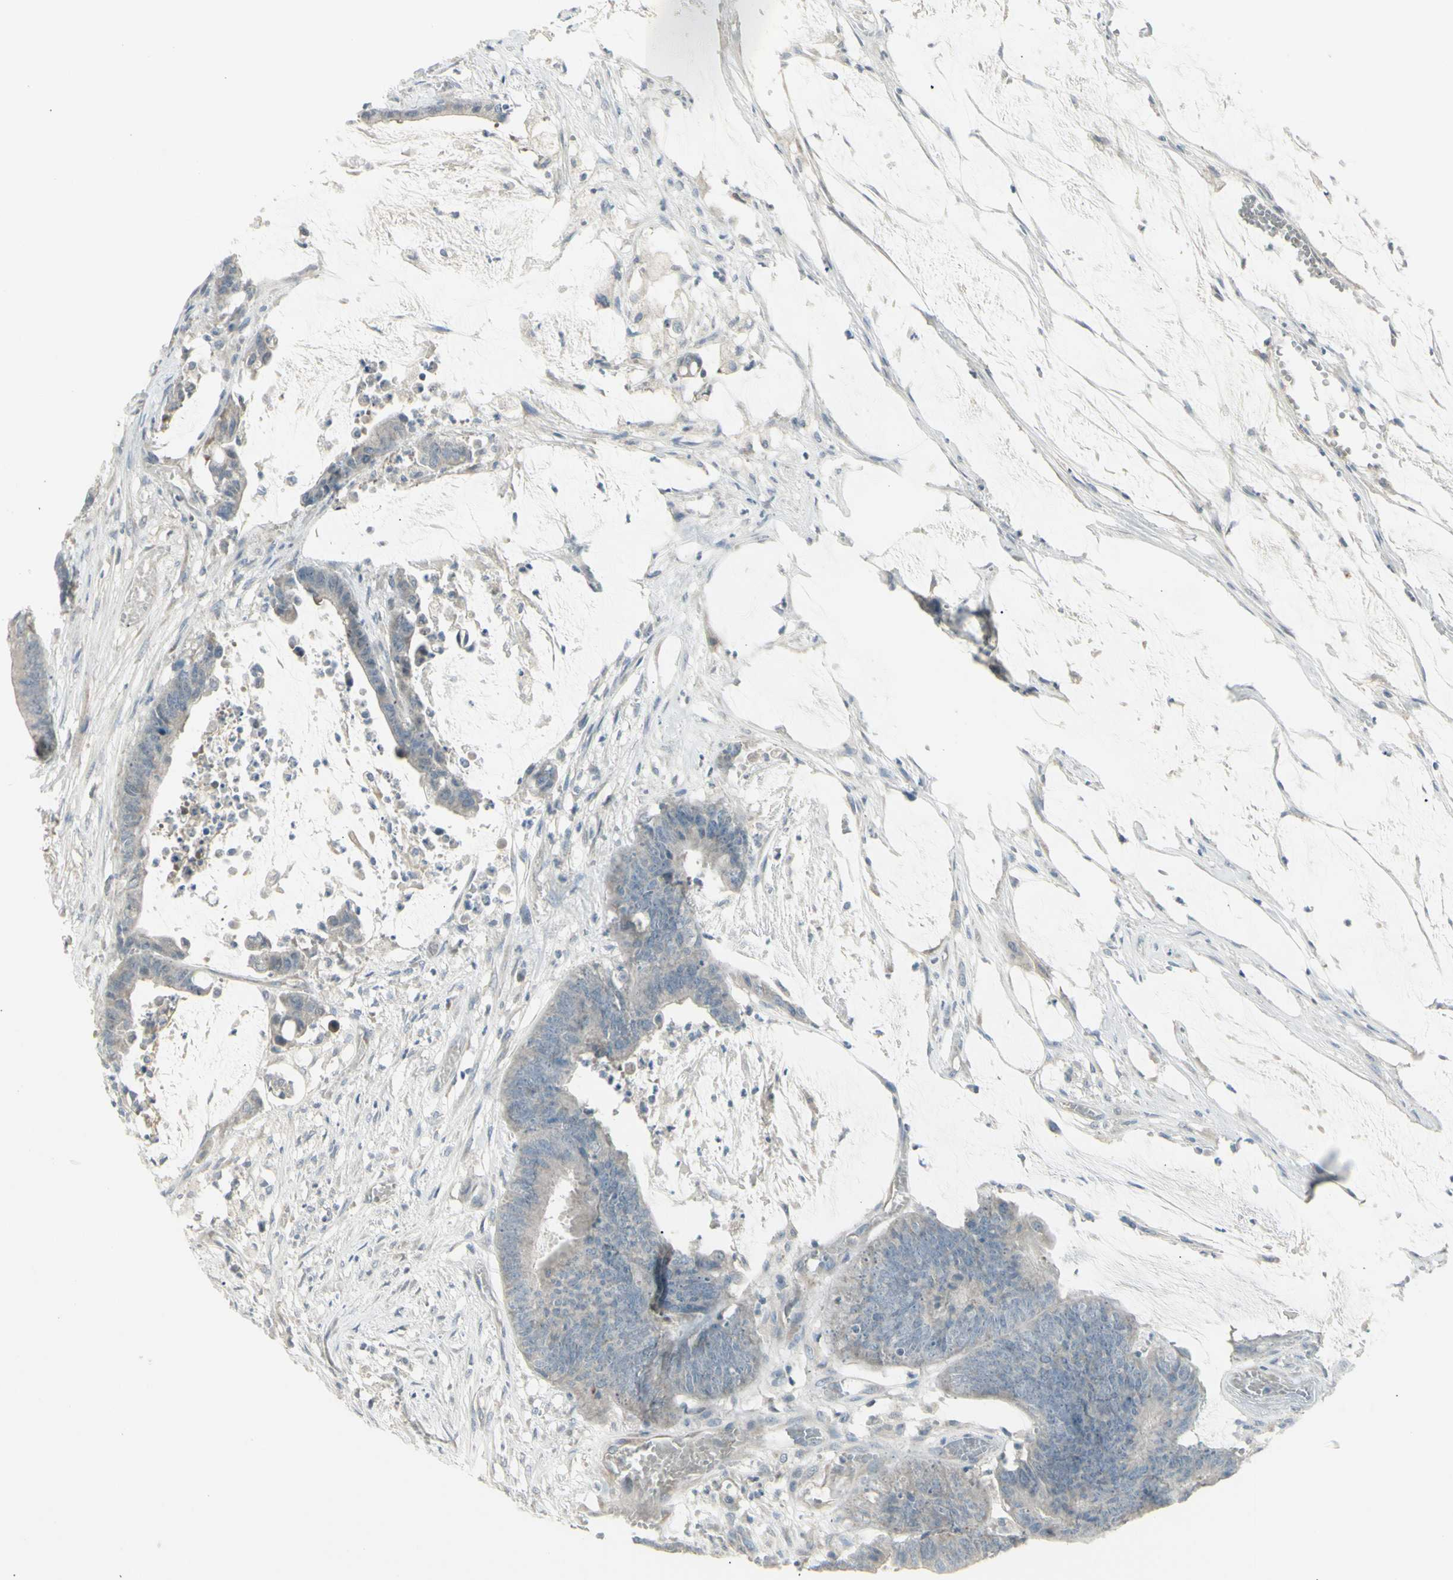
{"staining": {"intensity": "weak", "quantity": ">75%", "location": "cytoplasmic/membranous"}, "tissue": "colorectal cancer", "cell_type": "Tumor cells", "image_type": "cancer", "snomed": [{"axis": "morphology", "description": "Adenocarcinoma, NOS"}, {"axis": "topography", "description": "Rectum"}], "caption": "A histopathology image of human colorectal cancer stained for a protein reveals weak cytoplasmic/membranous brown staining in tumor cells.", "gene": "SH3GL2", "patient": {"sex": "female", "age": 66}}